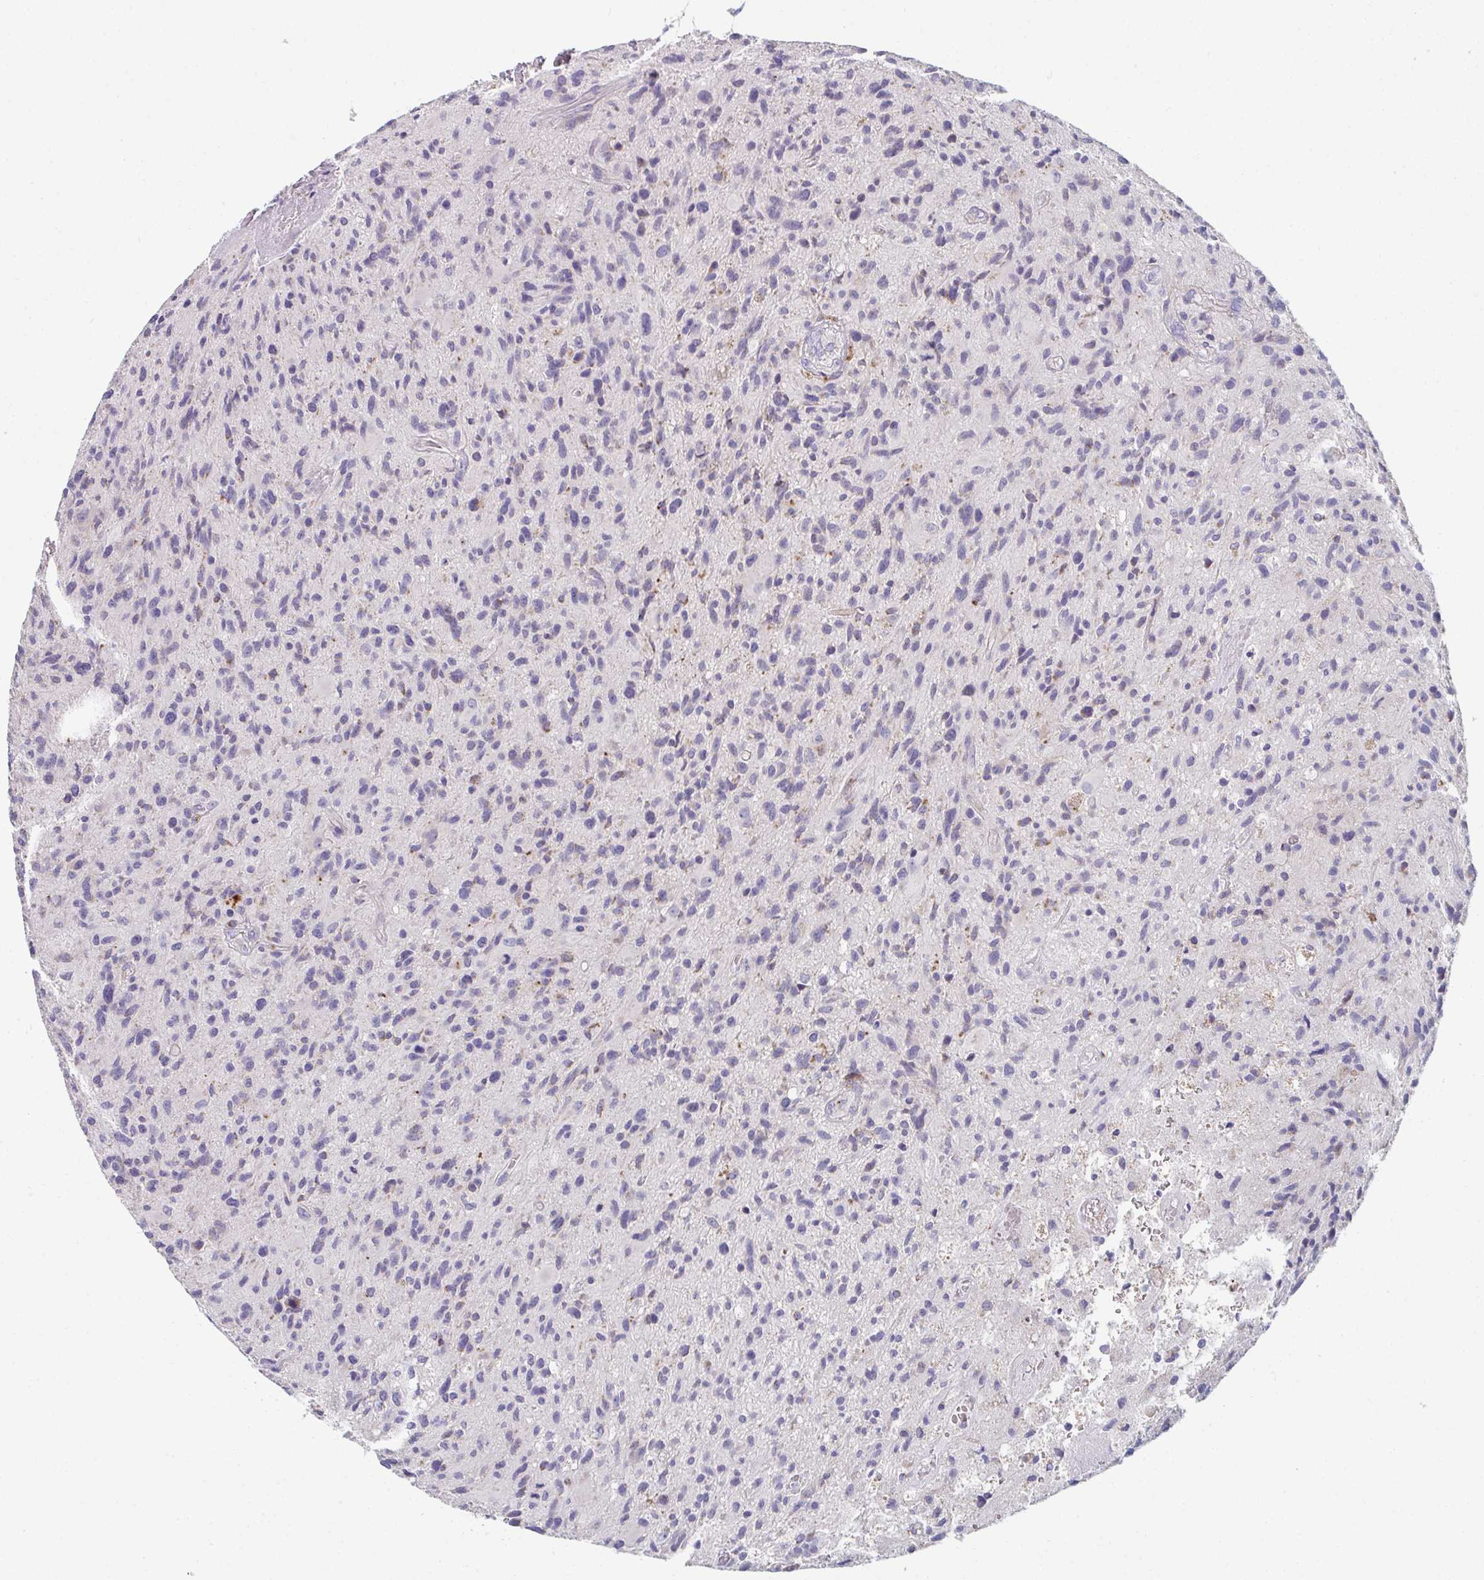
{"staining": {"intensity": "weak", "quantity": "<25%", "location": "cytoplasmic/membranous"}, "tissue": "glioma", "cell_type": "Tumor cells", "image_type": "cancer", "snomed": [{"axis": "morphology", "description": "Glioma, malignant, High grade"}, {"axis": "topography", "description": "Brain"}], "caption": "Immunohistochemistry (IHC) histopathology image of human glioma stained for a protein (brown), which reveals no expression in tumor cells.", "gene": "EIF1AD", "patient": {"sex": "female", "age": 70}}